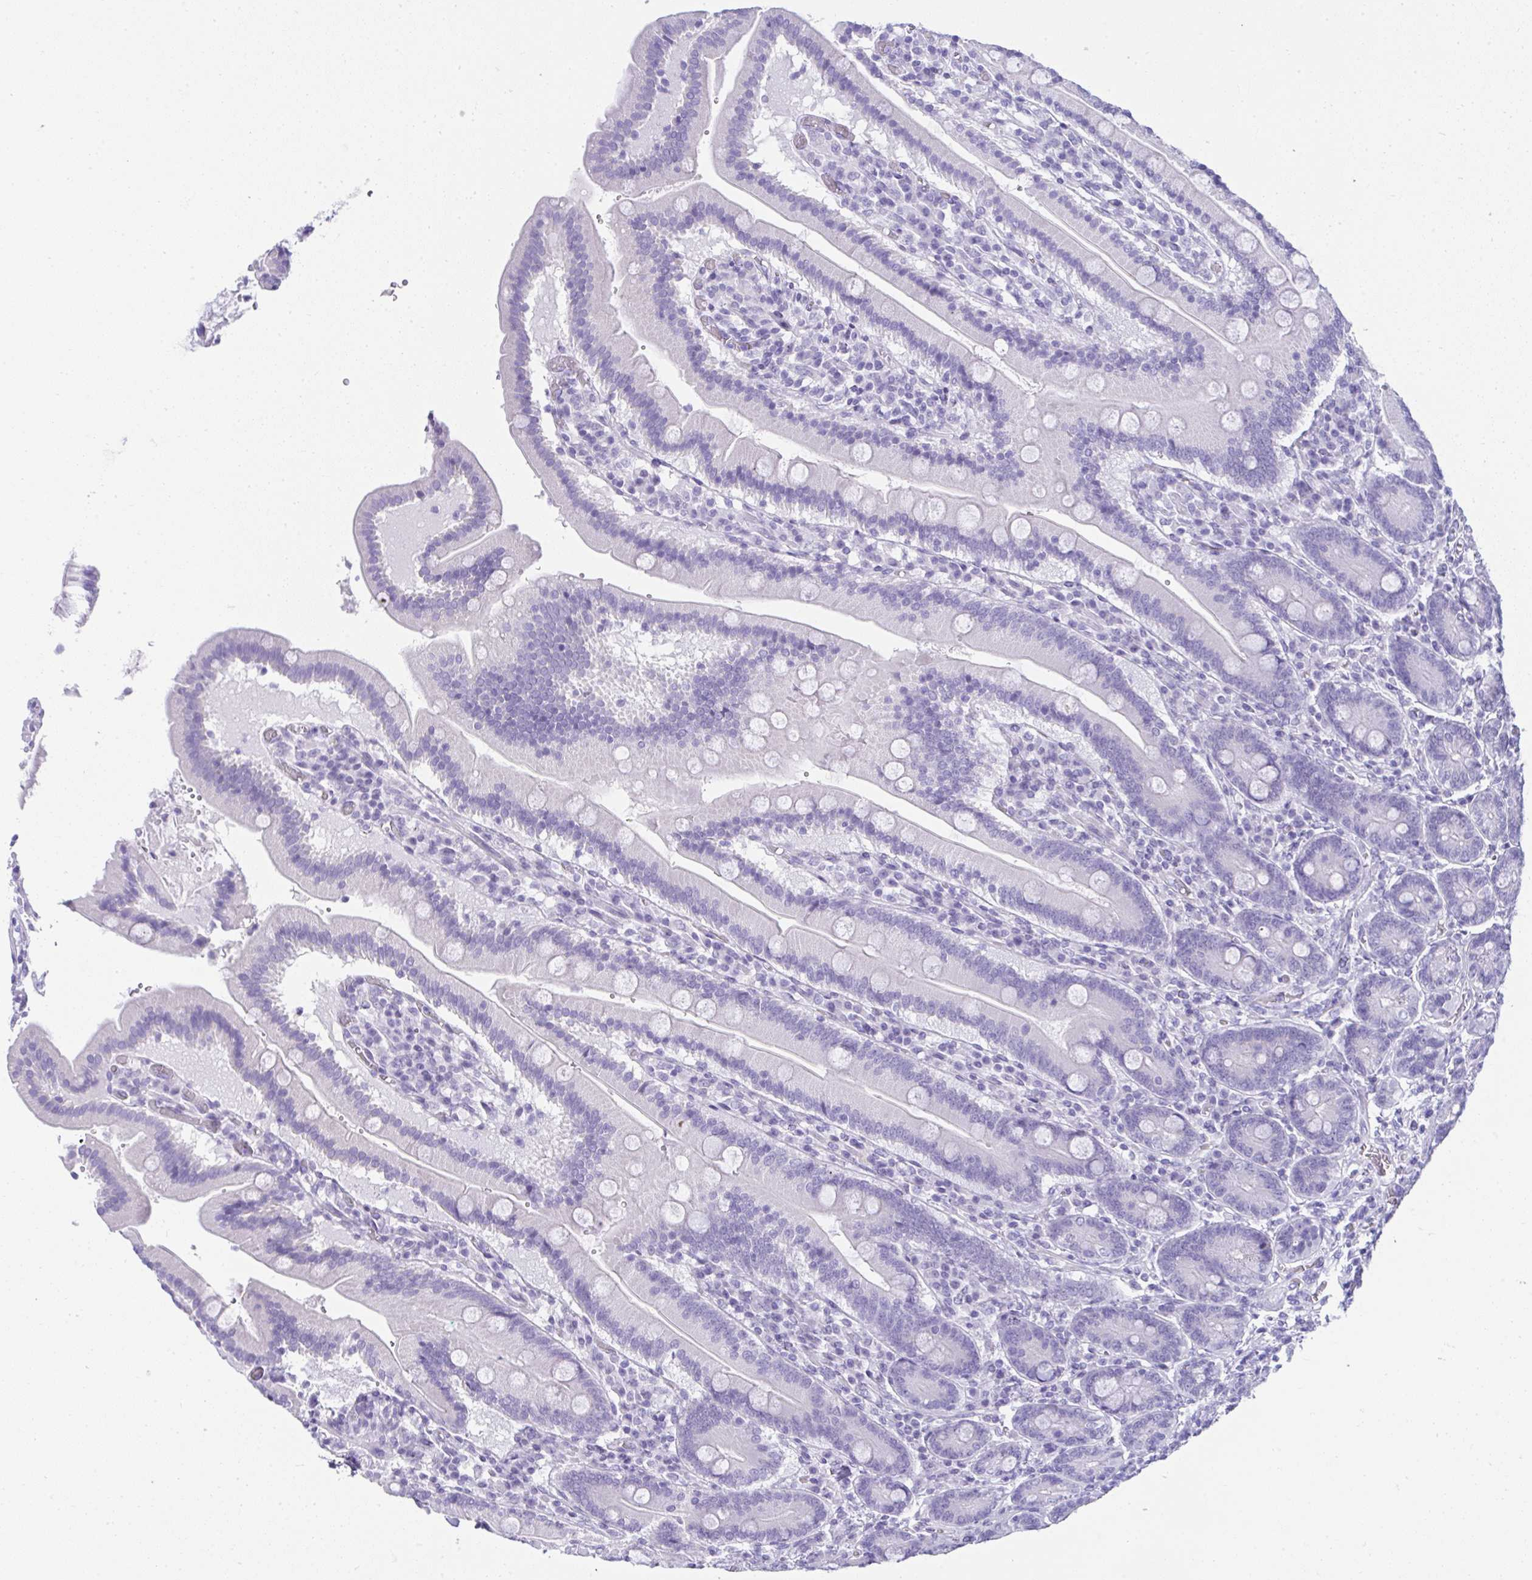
{"staining": {"intensity": "negative", "quantity": "none", "location": "none"}, "tissue": "duodenum", "cell_type": "Glandular cells", "image_type": "normal", "snomed": [{"axis": "morphology", "description": "Normal tissue, NOS"}, {"axis": "topography", "description": "Duodenum"}], "caption": "There is no significant staining in glandular cells of duodenum. Nuclei are stained in blue.", "gene": "RNF183", "patient": {"sex": "female", "age": 62}}